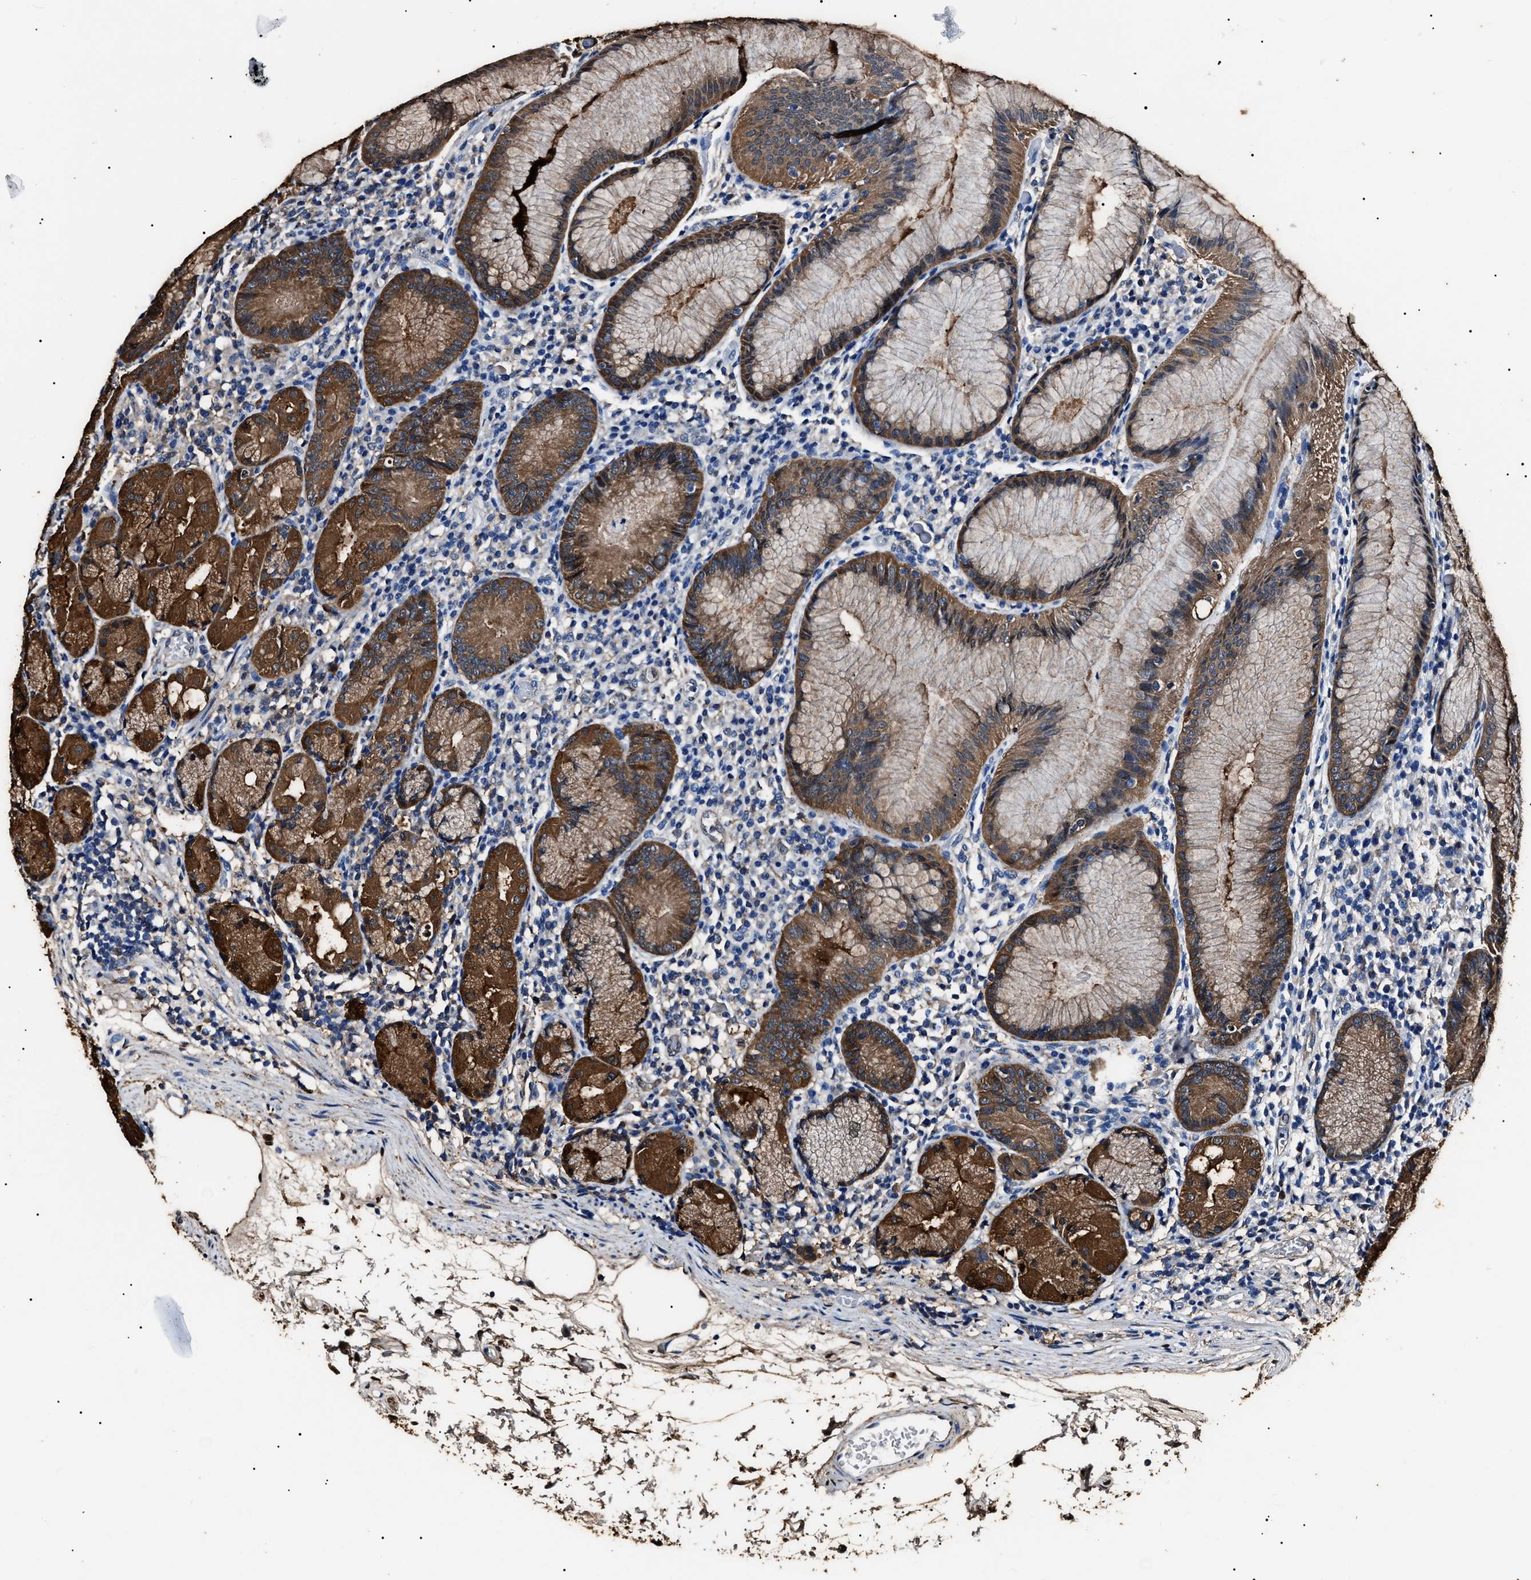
{"staining": {"intensity": "strong", "quantity": ">75%", "location": "cytoplasmic/membranous"}, "tissue": "stomach", "cell_type": "Glandular cells", "image_type": "normal", "snomed": [{"axis": "morphology", "description": "Normal tissue, NOS"}, {"axis": "topography", "description": "Stomach"}, {"axis": "topography", "description": "Stomach, lower"}], "caption": "An image showing strong cytoplasmic/membranous positivity in about >75% of glandular cells in benign stomach, as visualized by brown immunohistochemical staining.", "gene": "ALDH1A1", "patient": {"sex": "female", "age": 75}}